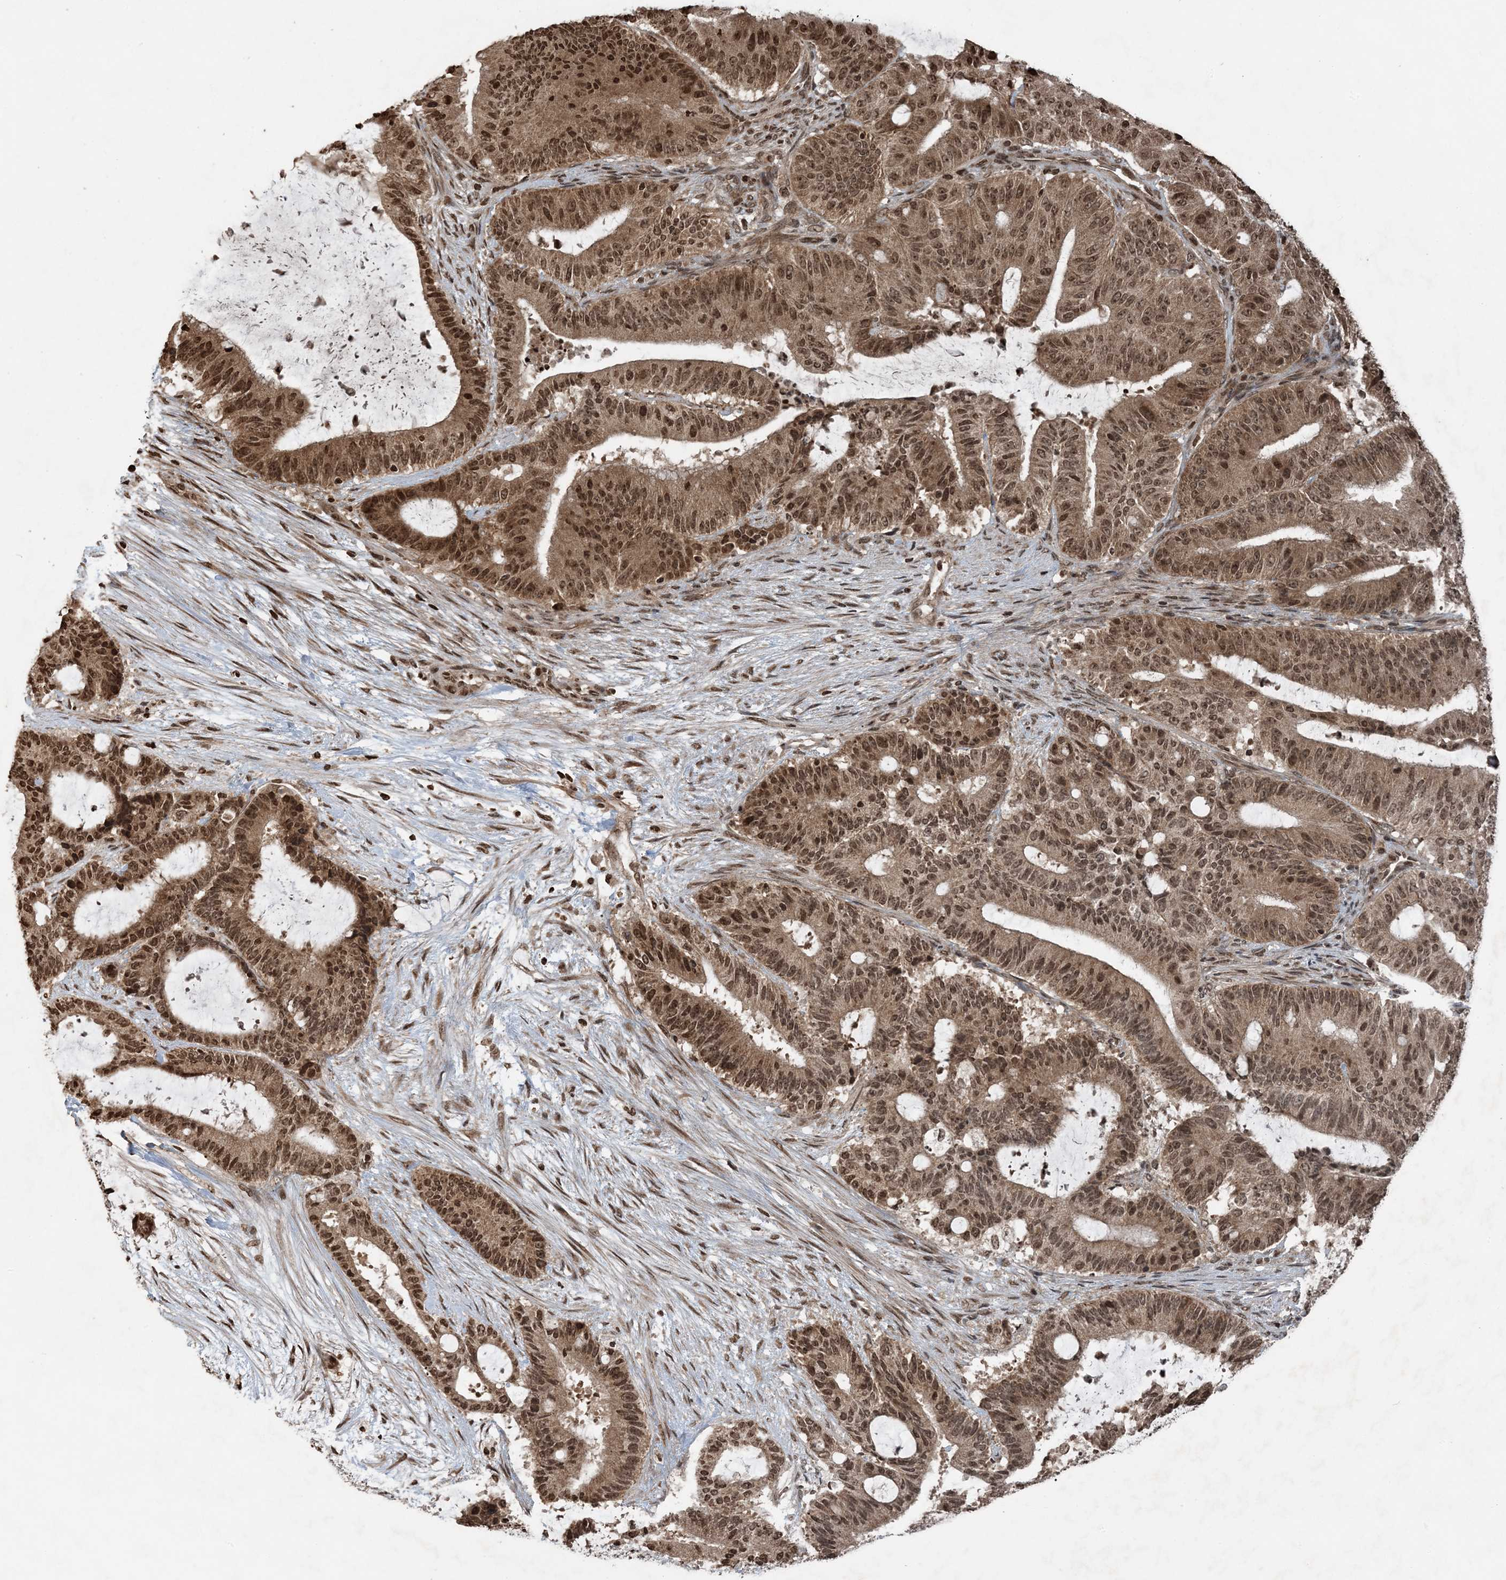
{"staining": {"intensity": "moderate", "quantity": ">75%", "location": "cytoplasmic/membranous,nuclear"}, "tissue": "liver cancer", "cell_type": "Tumor cells", "image_type": "cancer", "snomed": [{"axis": "morphology", "description": "Normal tissue, NOS"}, {"axis": "morphology", "description": "Cholangiocarcinoma"}, {"axis": "topography", "description": "Liver"}, {"axis": "topography", "description": "Peripheral nerve tissue"}], "caption": "Immunohistochemical staining of human liver cholangiocarcinoma displays medium levels of moderate cytoplasmic/membranous and nuclear positivity in about >75% of tumor cells.", "gene": "ZFAND2B", "patient": {"sex": "female", "age": 73}}